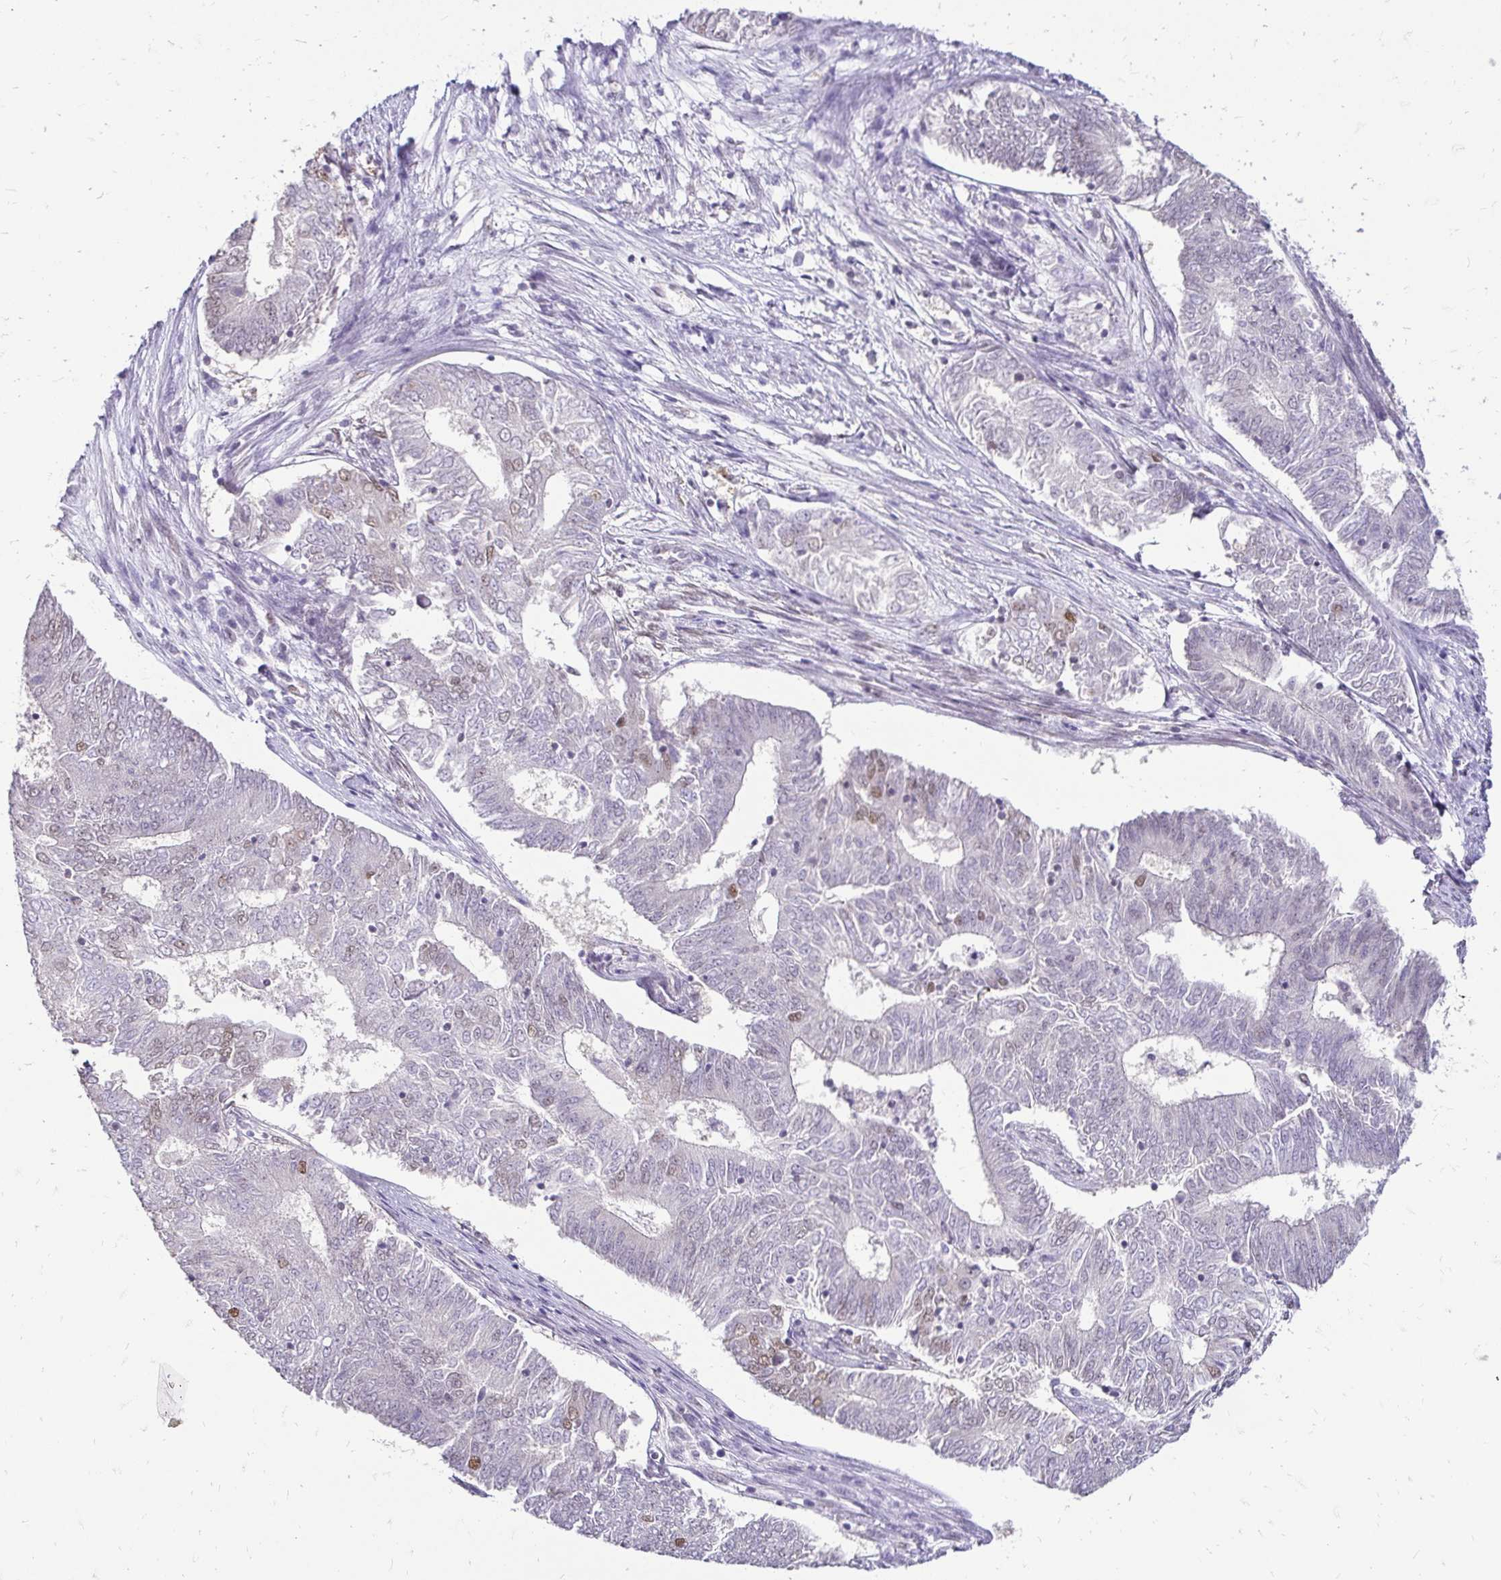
{"staining": {"intensity": "moderate", "quantity": "25%-75%", "location": "nuclear"}, "tissue": "endometrial cancer", "cell_type": "Tumor cells", "image_type": "cancer", "snomed": [{"axis": "morphology", "description": "Adenocarcinoma, NOS"}, {"axis": "topography", "description": "Endometrium"}], "caption": "Immunohistochemical staining of human endometrial adenocarcinoma shows medium levels of moderate nuclear protein positivity in approximately 25%-75% of tumor cells. The protein is stained brown, and the nuclei are stained in blue (DAB (3,3'-diaminobenzidine) IHC with brightfield microscopy, high magnification).", "gene": "RIMS4", "patient": {"sex": "female", "age": 62}}